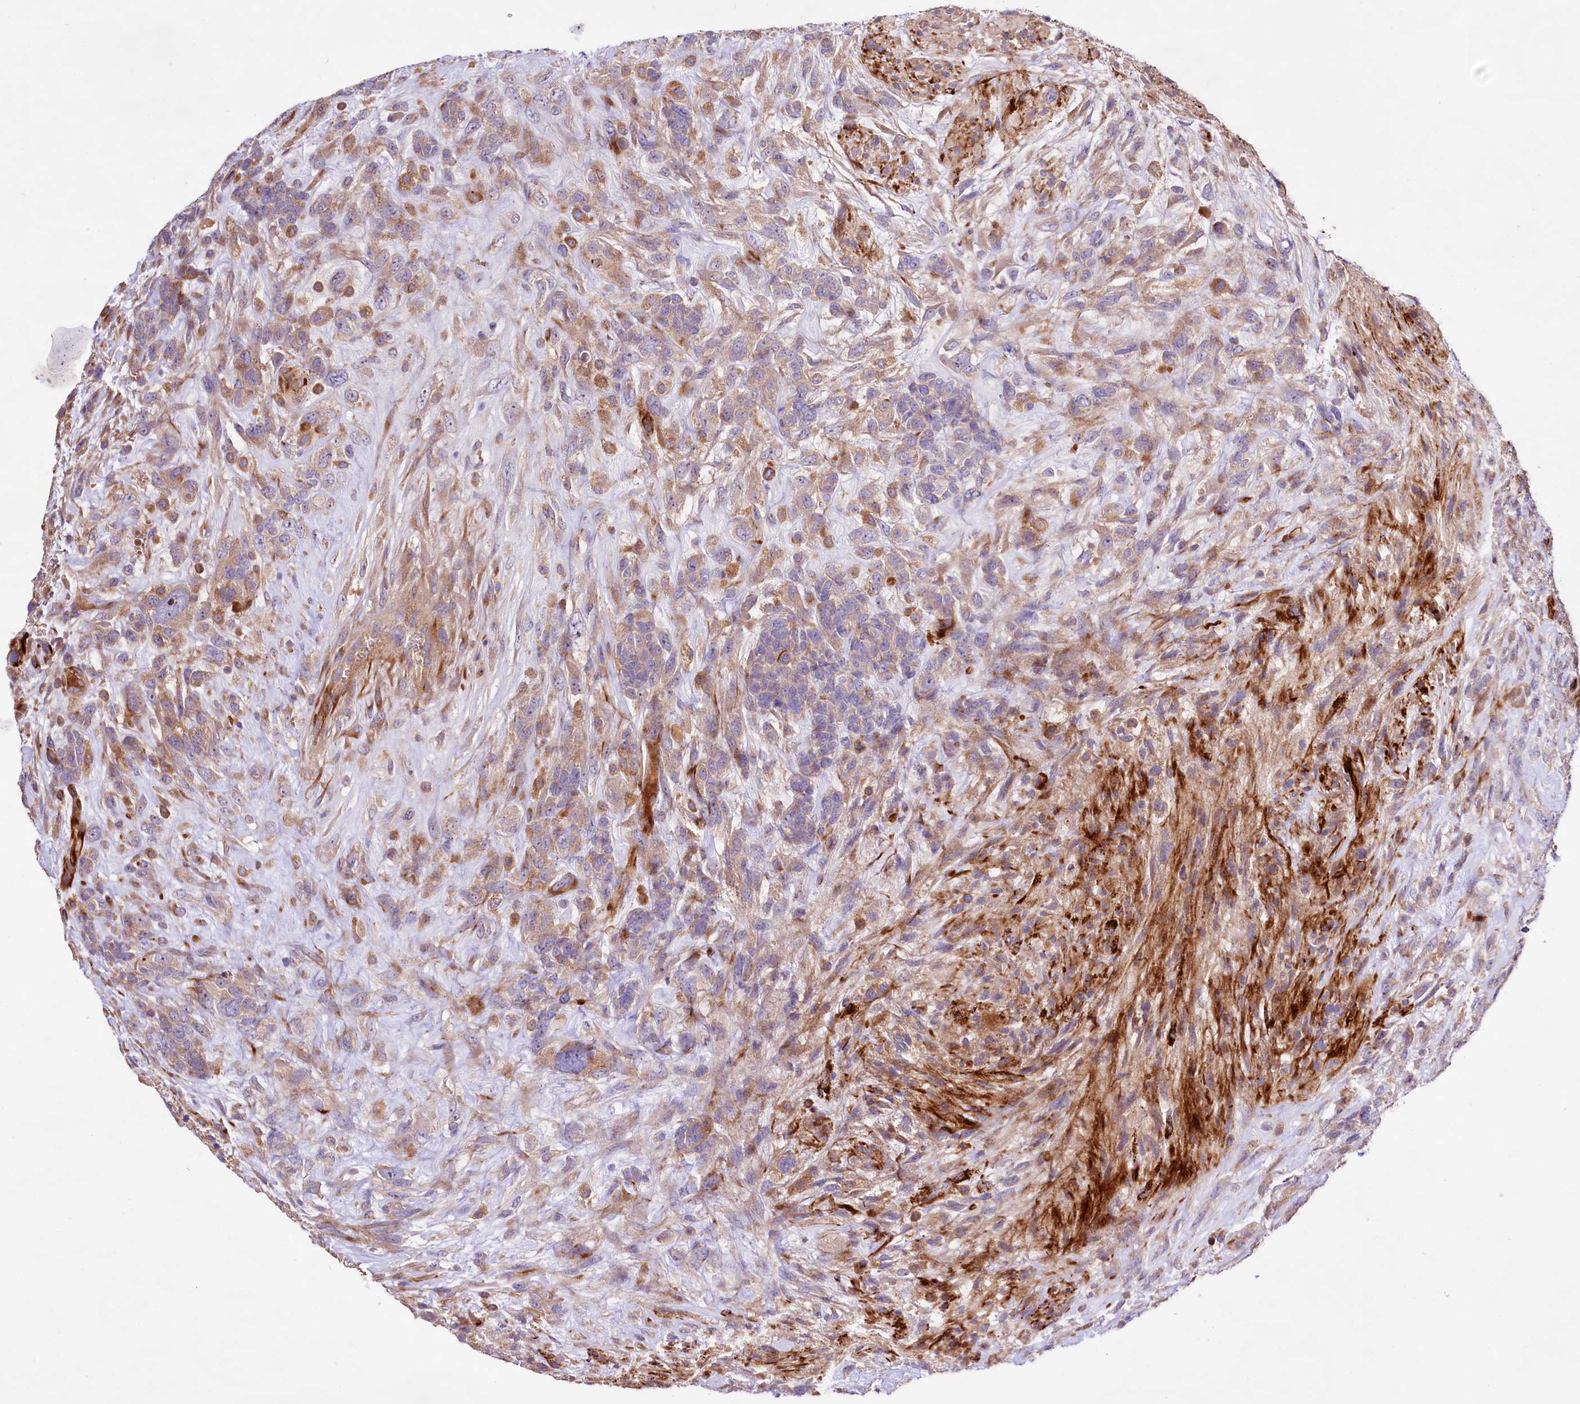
{"staining": {"intensity": "weak", "quantity": "<25%", "location": "cytoplasmic/membranous"}, "tissue": "glioma", "cell_type": "Tumor cells", "image_type": "cancer", "snomed": [{"axis": "morphology", "description": "Glioma, malignant, High grade"}, {"axis": "topography", "description": "Brain"}], "caption": "Glioma stained for a protein using IHC shows no positivity tumor cells.", "gene": "DMXL2", "patient": {"sex": "male", "age": 61}}